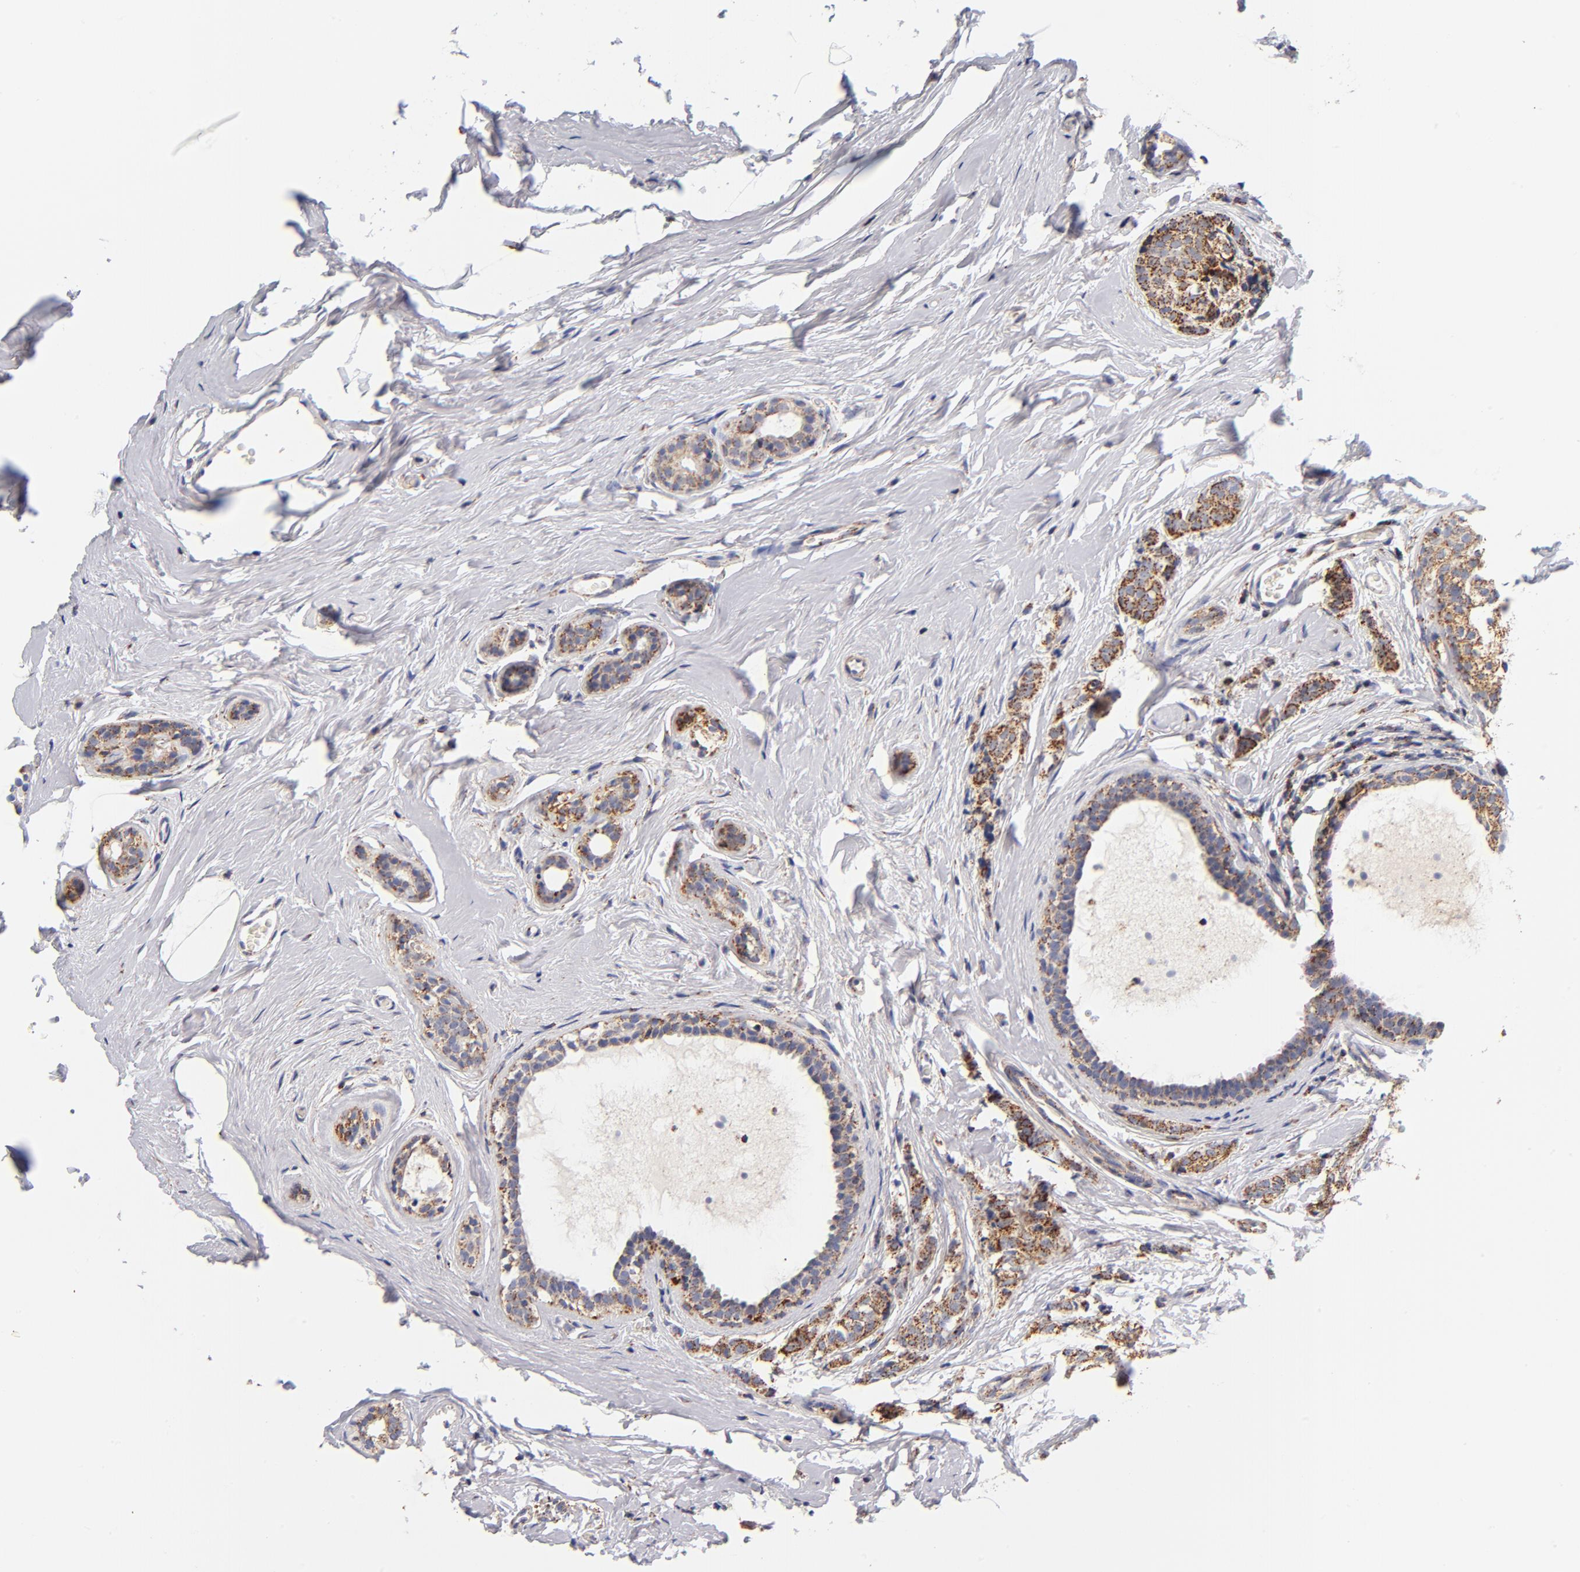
{"staining": {"intensity": "strong", "quantity": ">75%", "location": "cytoplasmic/membranous"}, "tissue": "breast cancer", "cell_type": "Tumor cells", "image_type": "cancer", "snomed": [{"axis": "morphology", "description": "Lobular carcinoma"}, {"axis": "topography", "description": "Breast"}], "caption": "Human breast cancer stained with a protein marker reveals strong staining in tumor cells.", "gene": "ECHS1", "patient": {"sex": "female", "age": 60}}